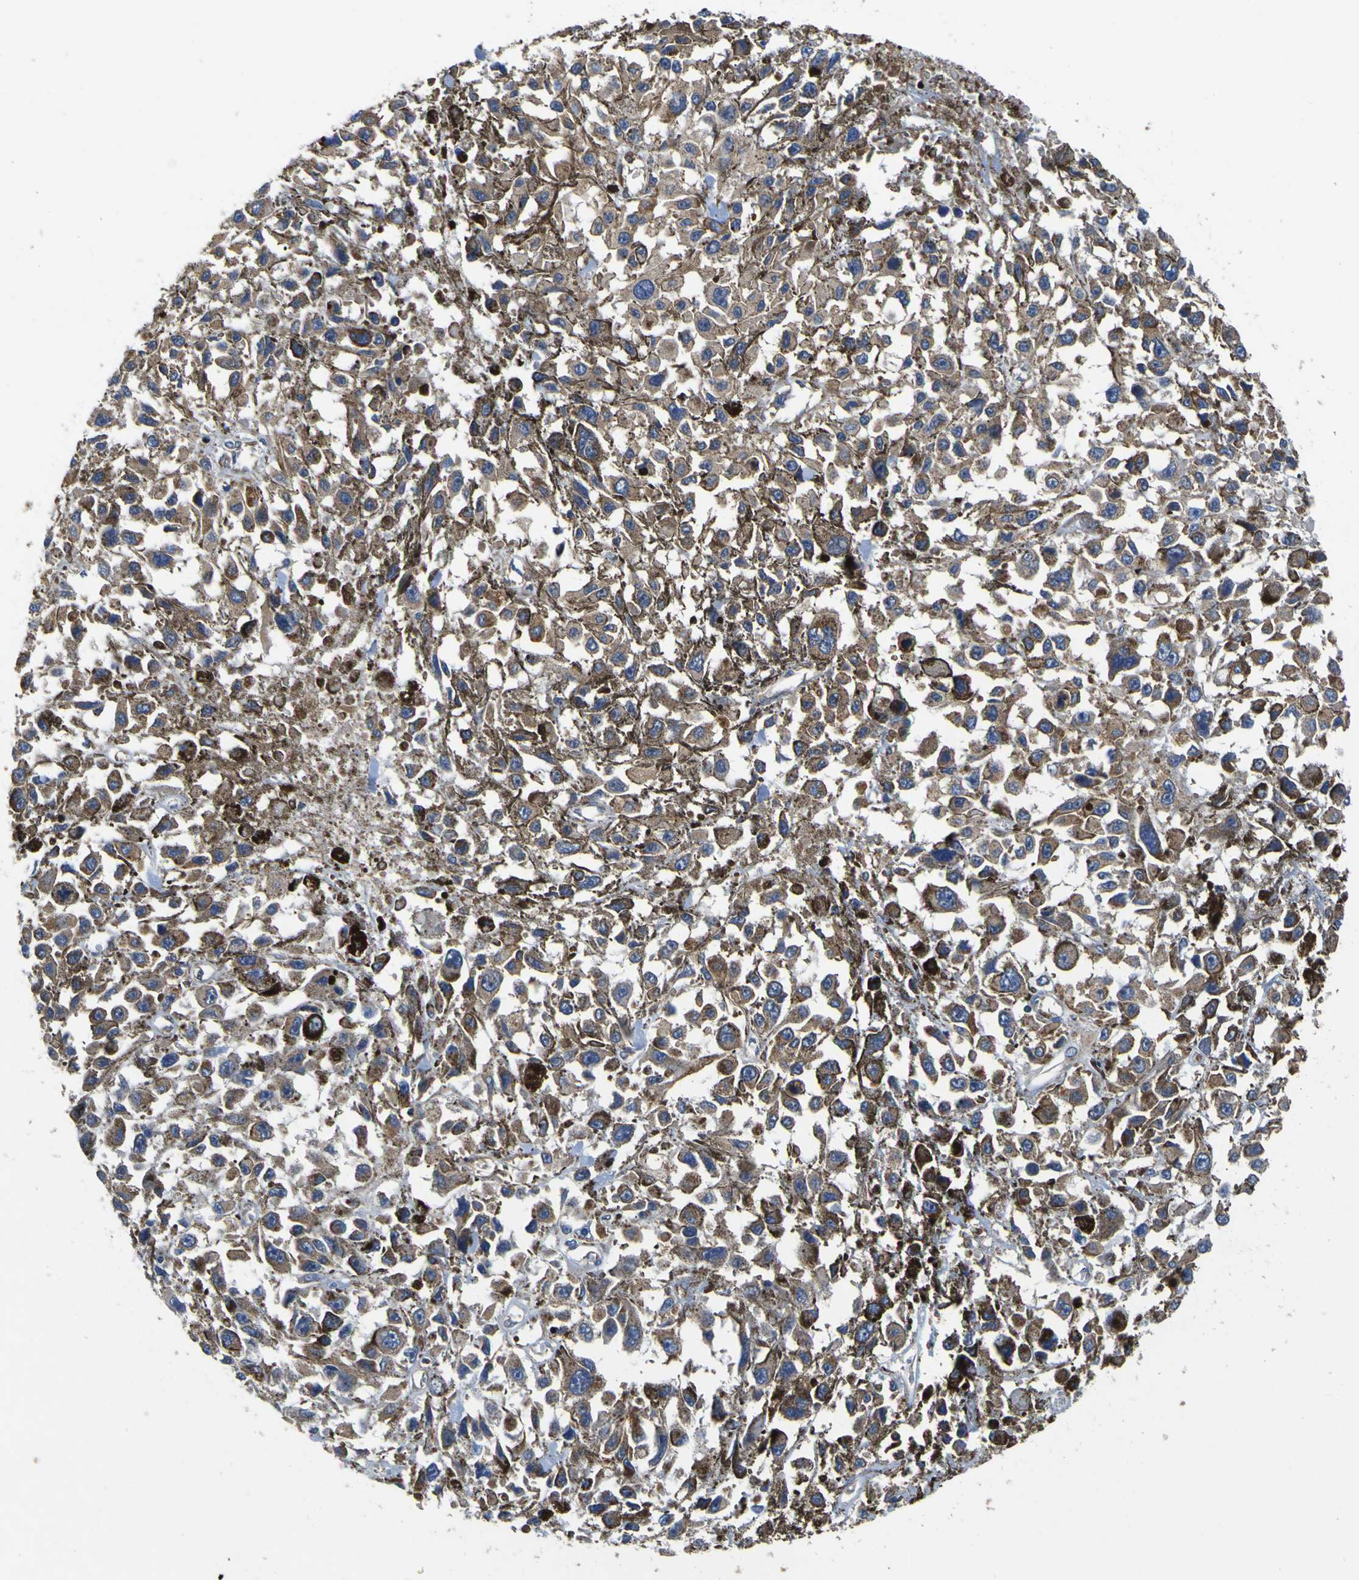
{"staining": {"intensity": "weak", "quantity": ">75%", "location": "cytoplasmic/membranous"}, "tissue": "melanoma", "cell_type": "Tumor cells", "image_type": "cancer", "snomed": [{"axis": "morphology", "description": "Malignant melanoma, Metastatic site"}, {"axis": "topography", "description": "Lymph node"}], "caption": "A brown stain labels weak cytoplasmic/membranous positivity of a protein in human malignant melanoma (metastatic site) tumor cells.", "gene": "CNR2", "patient": {"sex": "male", "age": 59}}